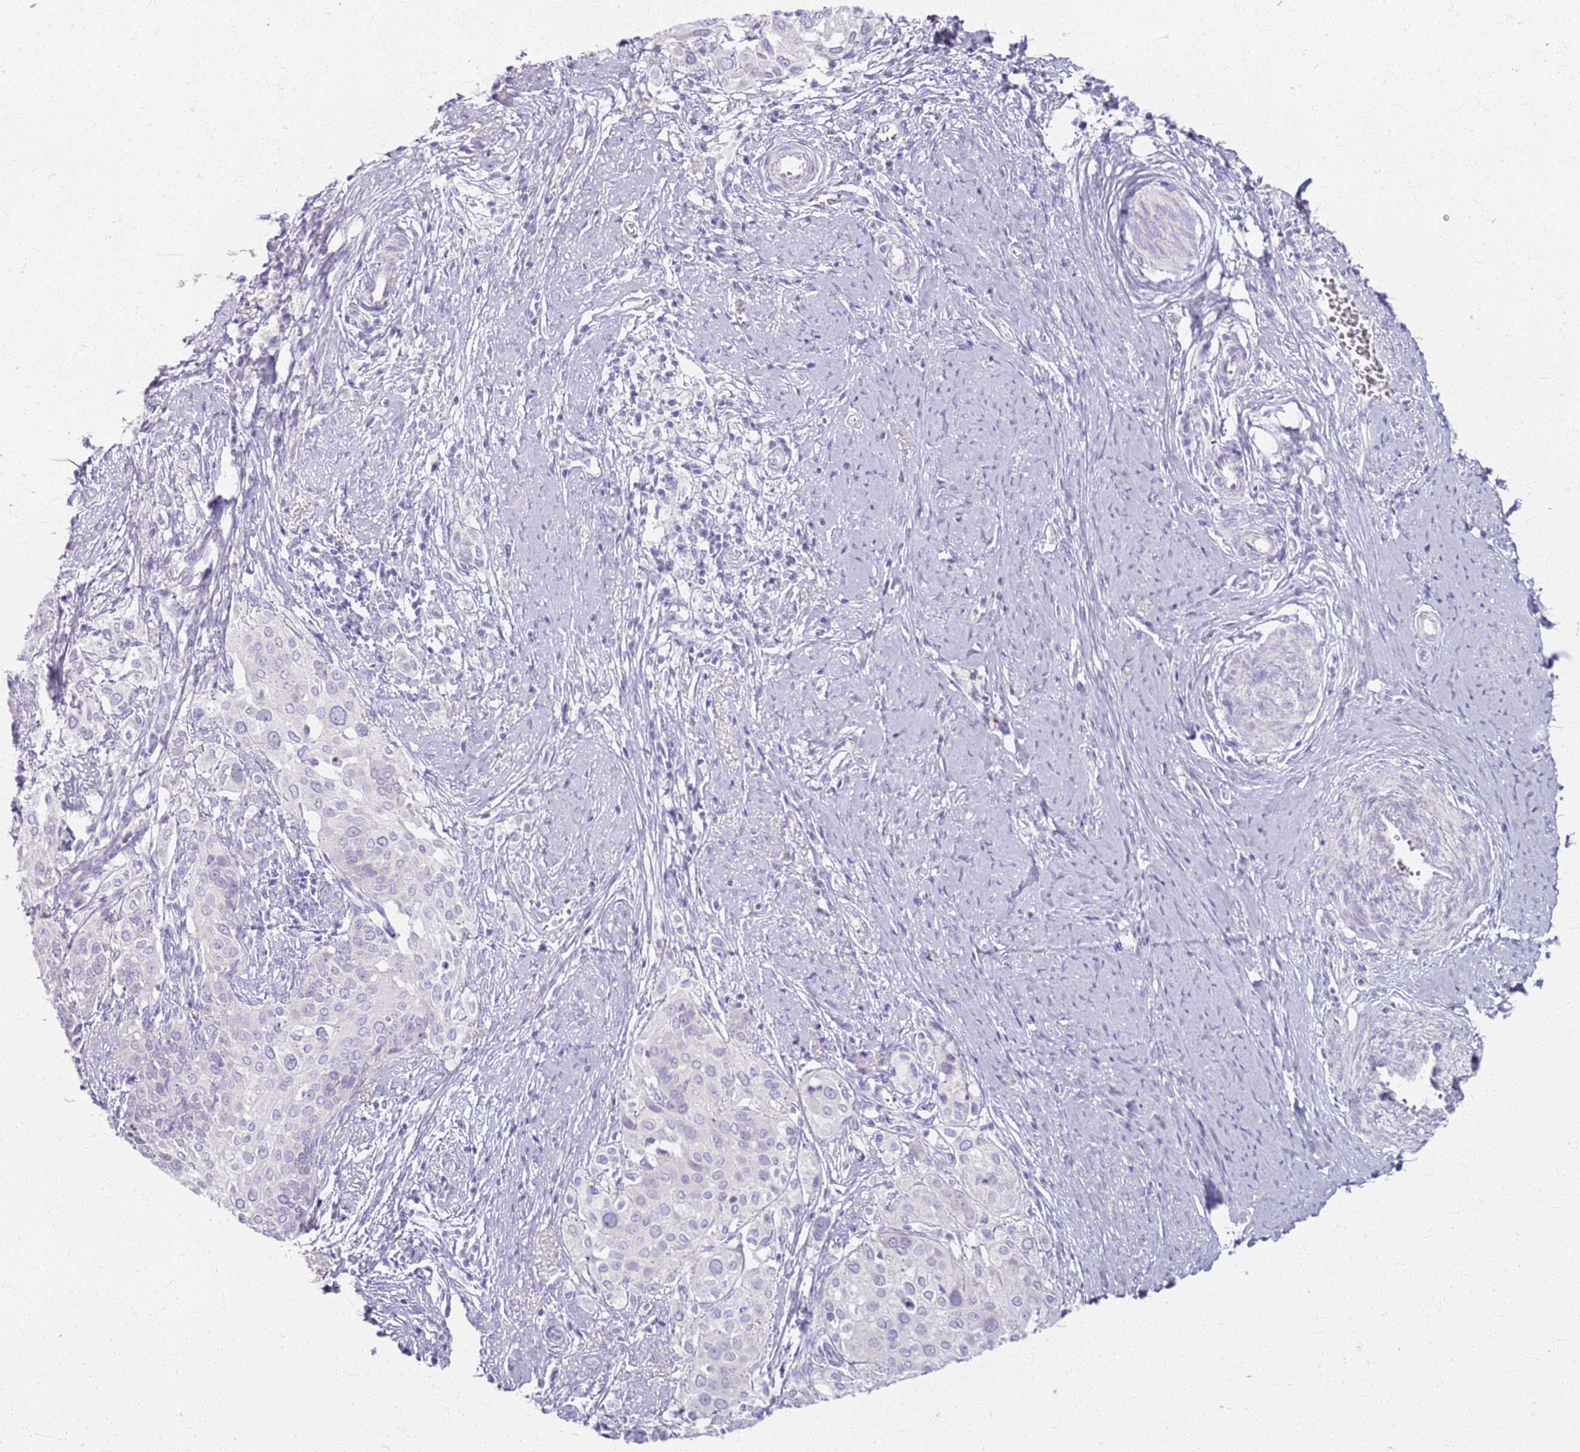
{"staining": {"intensity": "negative", "quantity": "none", "location": "none"}, "tissue": "cervical cancer", "cell_type": "Tumor cells", "image_type": "cancer", "snomed": [{"axis": "morphology", "description": "Squamous cell carcinoma, NOS"}, {"axis": "topography", "description": "Cervix"}], "caption": "A micrograph of human squamous cell carcinoma (cervical) is negative for staining in tumor cells. (Stains: DAB immunohistochemistry (IHC) with hematoxylin counter stain, Microscopy: brightfield microscopy at high magnification).", "gene": "CSRP3", "patient": {"sex": "female", "age": 44}}